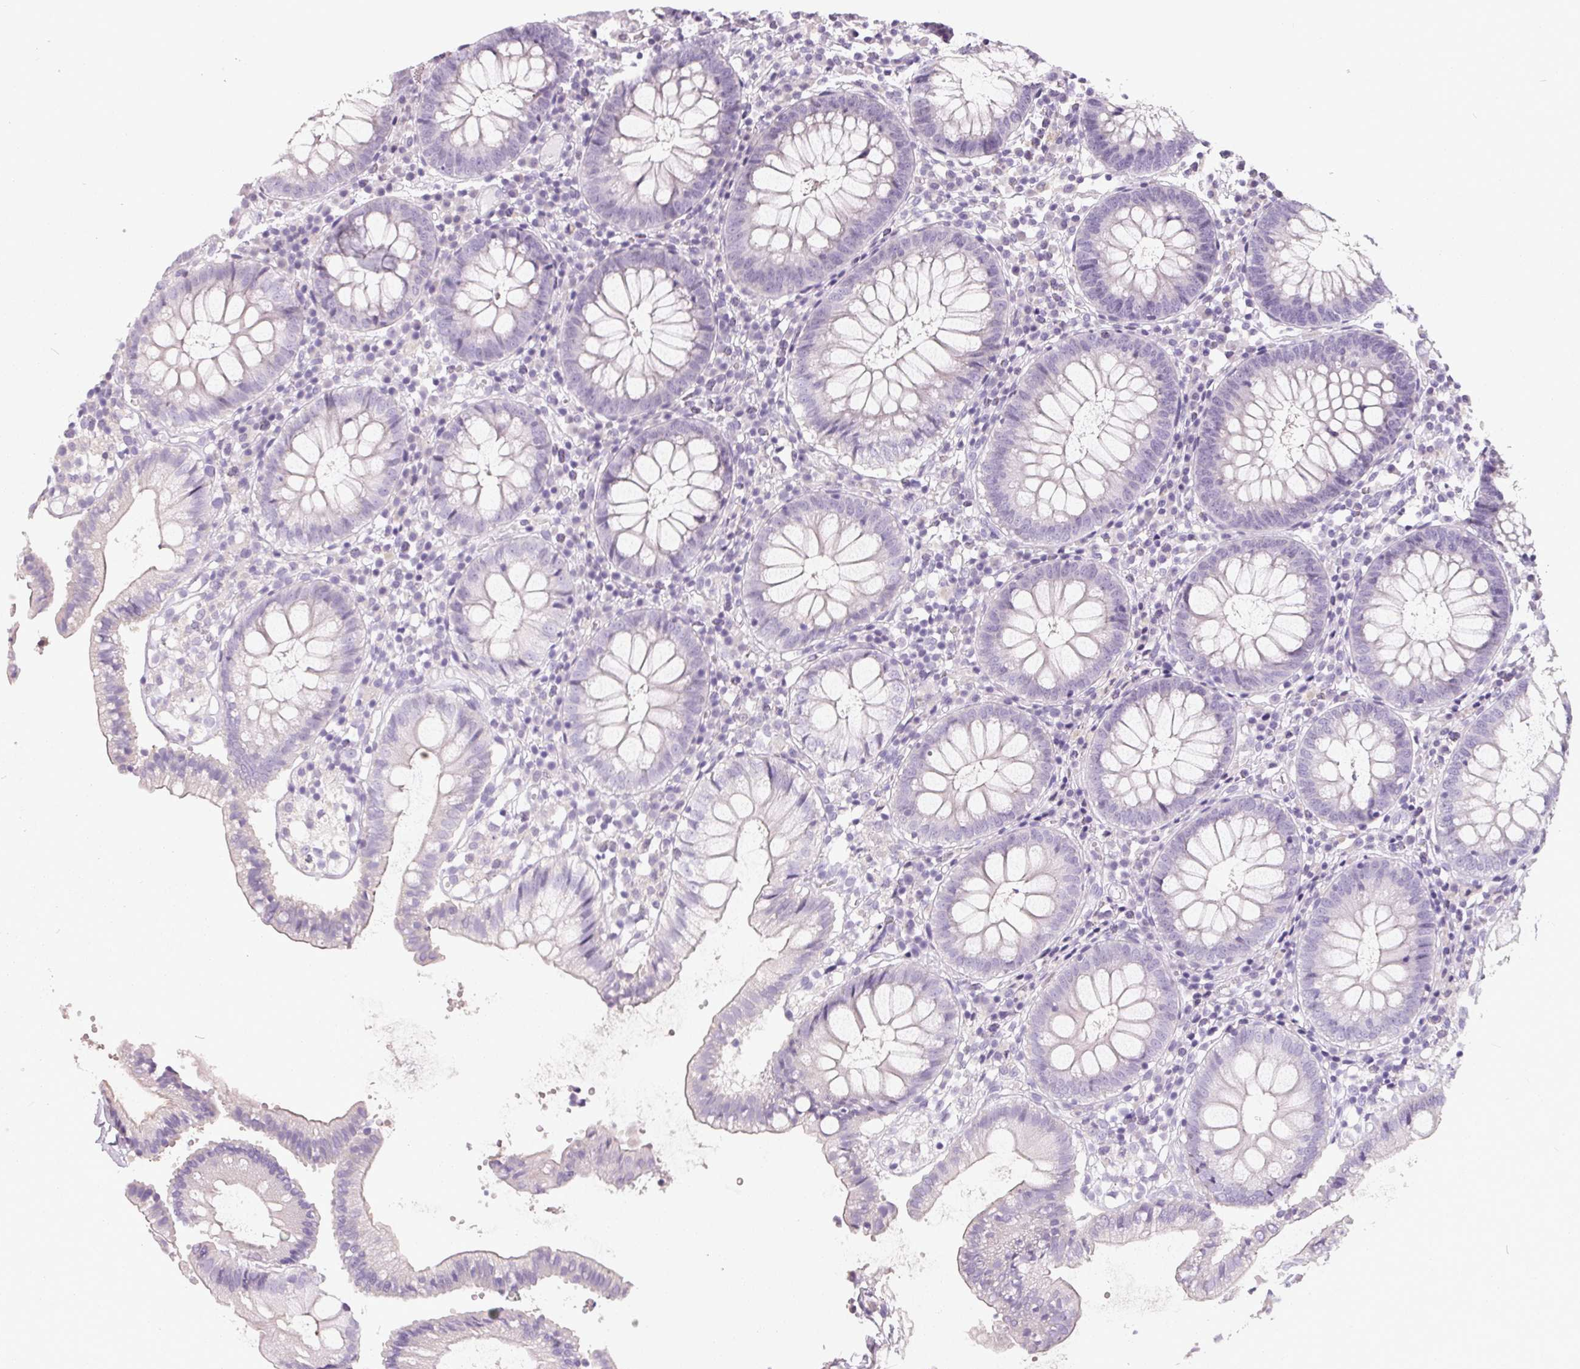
{"staining": {"intensity": "negative", "quantity": "none", "location": "none"}, "tissue": "colon", "cell_type": "Endothelial cells", "image_type": "normal", "snomed": [{"axis": "morphology", "description": "Normal tissue, NOS"}, {"axis": "morphology", "description": "Adenocarcinoma, NOS"}, {"axis": "topography", "description": "Colon"}], "caption": "Immunohistochemical staining of unremarkable colon shows no significant positivity in endothelial cells. (Brightfield microscopy of DAB IHC at high magnification).", "gene": "FTCD", "patient": {"sex": "male", "age": 83}}